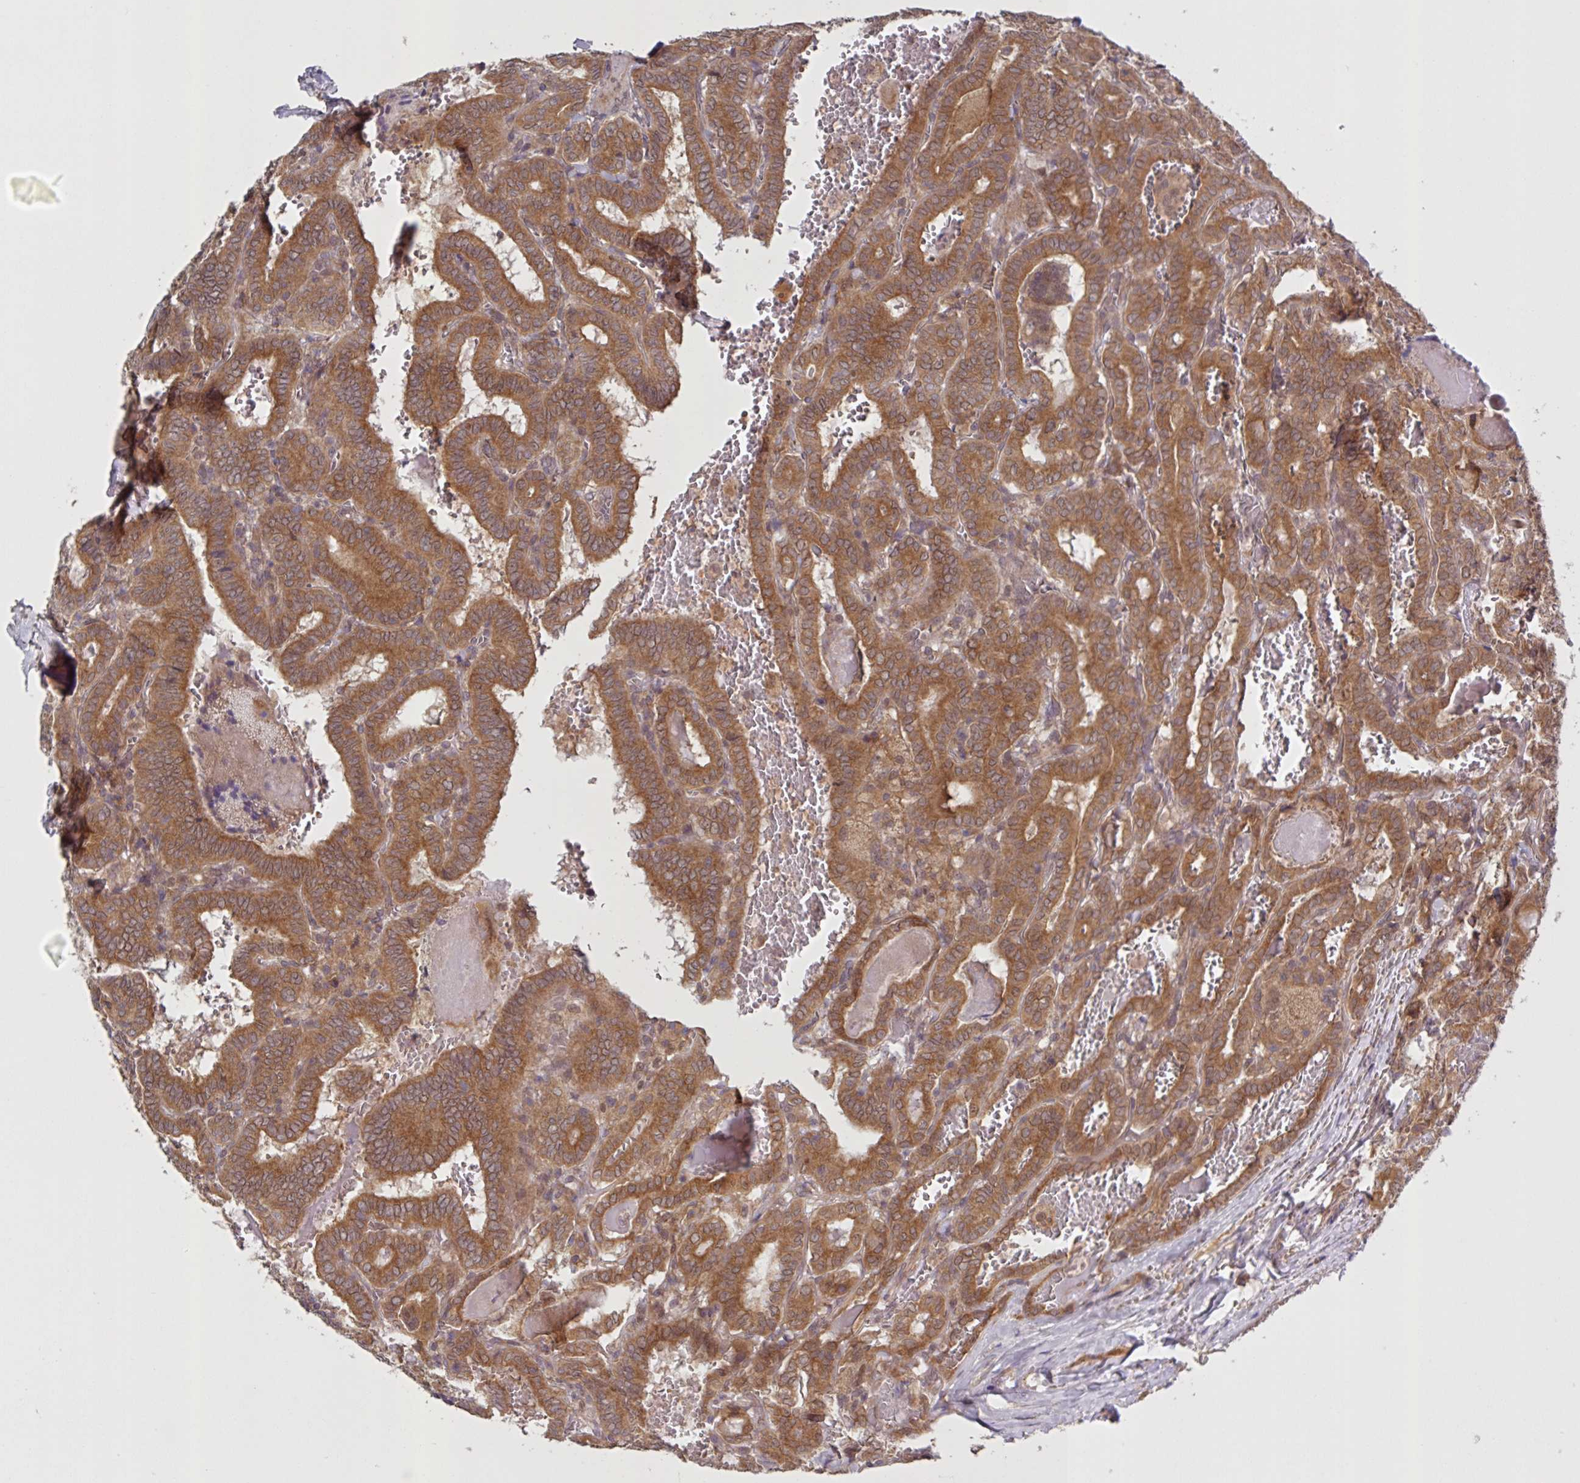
{"staining": {"intensity": "moderate", "quantity": ">75%", "location": "cytoplasmic/membranous"}, "tissue": "thyroid cancer", "cell_type": "Tumor cells", "image_type": "cancer", "snomed": [{"axis": "morphology", "description": "Papillary adenocarcinoma, NOS"}, {"axis": "topography", "description": "Thyroid gland"}], "caption": "A high-resolution micrograph shows immunohistochemistry staining of papillary adenocarcinoma (thyroid), which shows moderate cytoplasmic/membranous positivity in about >75% of tumor cells. (DAB (3,3'-diaminobenzidine) IHC, brown staining for protein, blue staining for nuclei).", "gene": "CAMLG", "patient": {"sex": "female", "age": 72}}